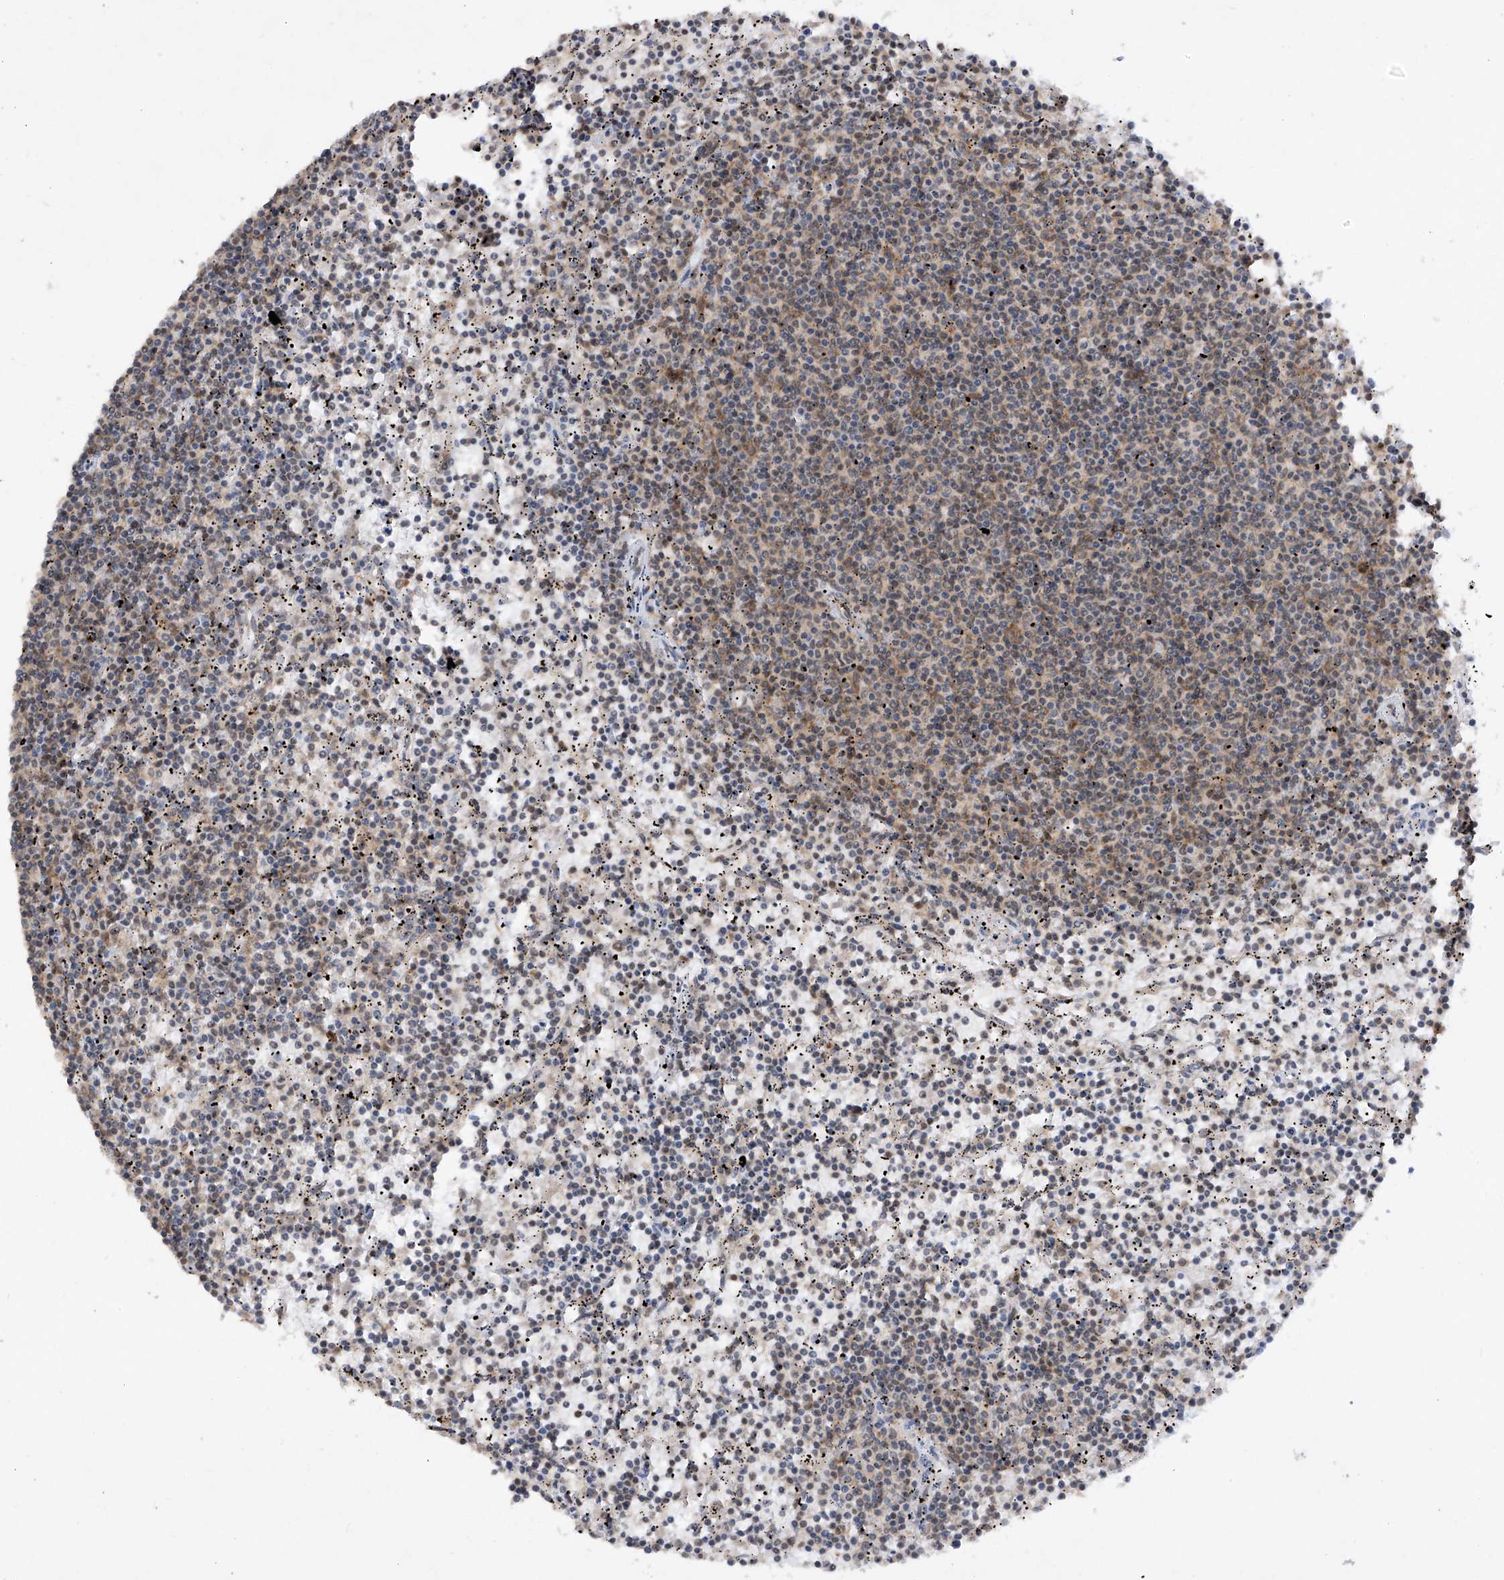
{"staining": {"intensity": "weak", "quantity": "25%-75%", "location": "cytoplasmic/membranous"}, "tissue": "lymphoma", "cell_type": "Tumor cells", "image_type": "cancer", "snomed": [{"axis": "morphology", "description": "Malignant lymphoma, non-Hodgkin's type, Low grade"}, {"axis": "topography", "description": "Spleen"}], "caption": "An immunohistochemistry image of neoplastic tissue is shown. Protein staining in brown highlights weak cytoplasmic/membranous positivity in low-grade malignant lymphoma, non-Hodgkin's type within tumor cells.", "gene": "RPL34", "patient": {"sex": "female", "age": 50}}